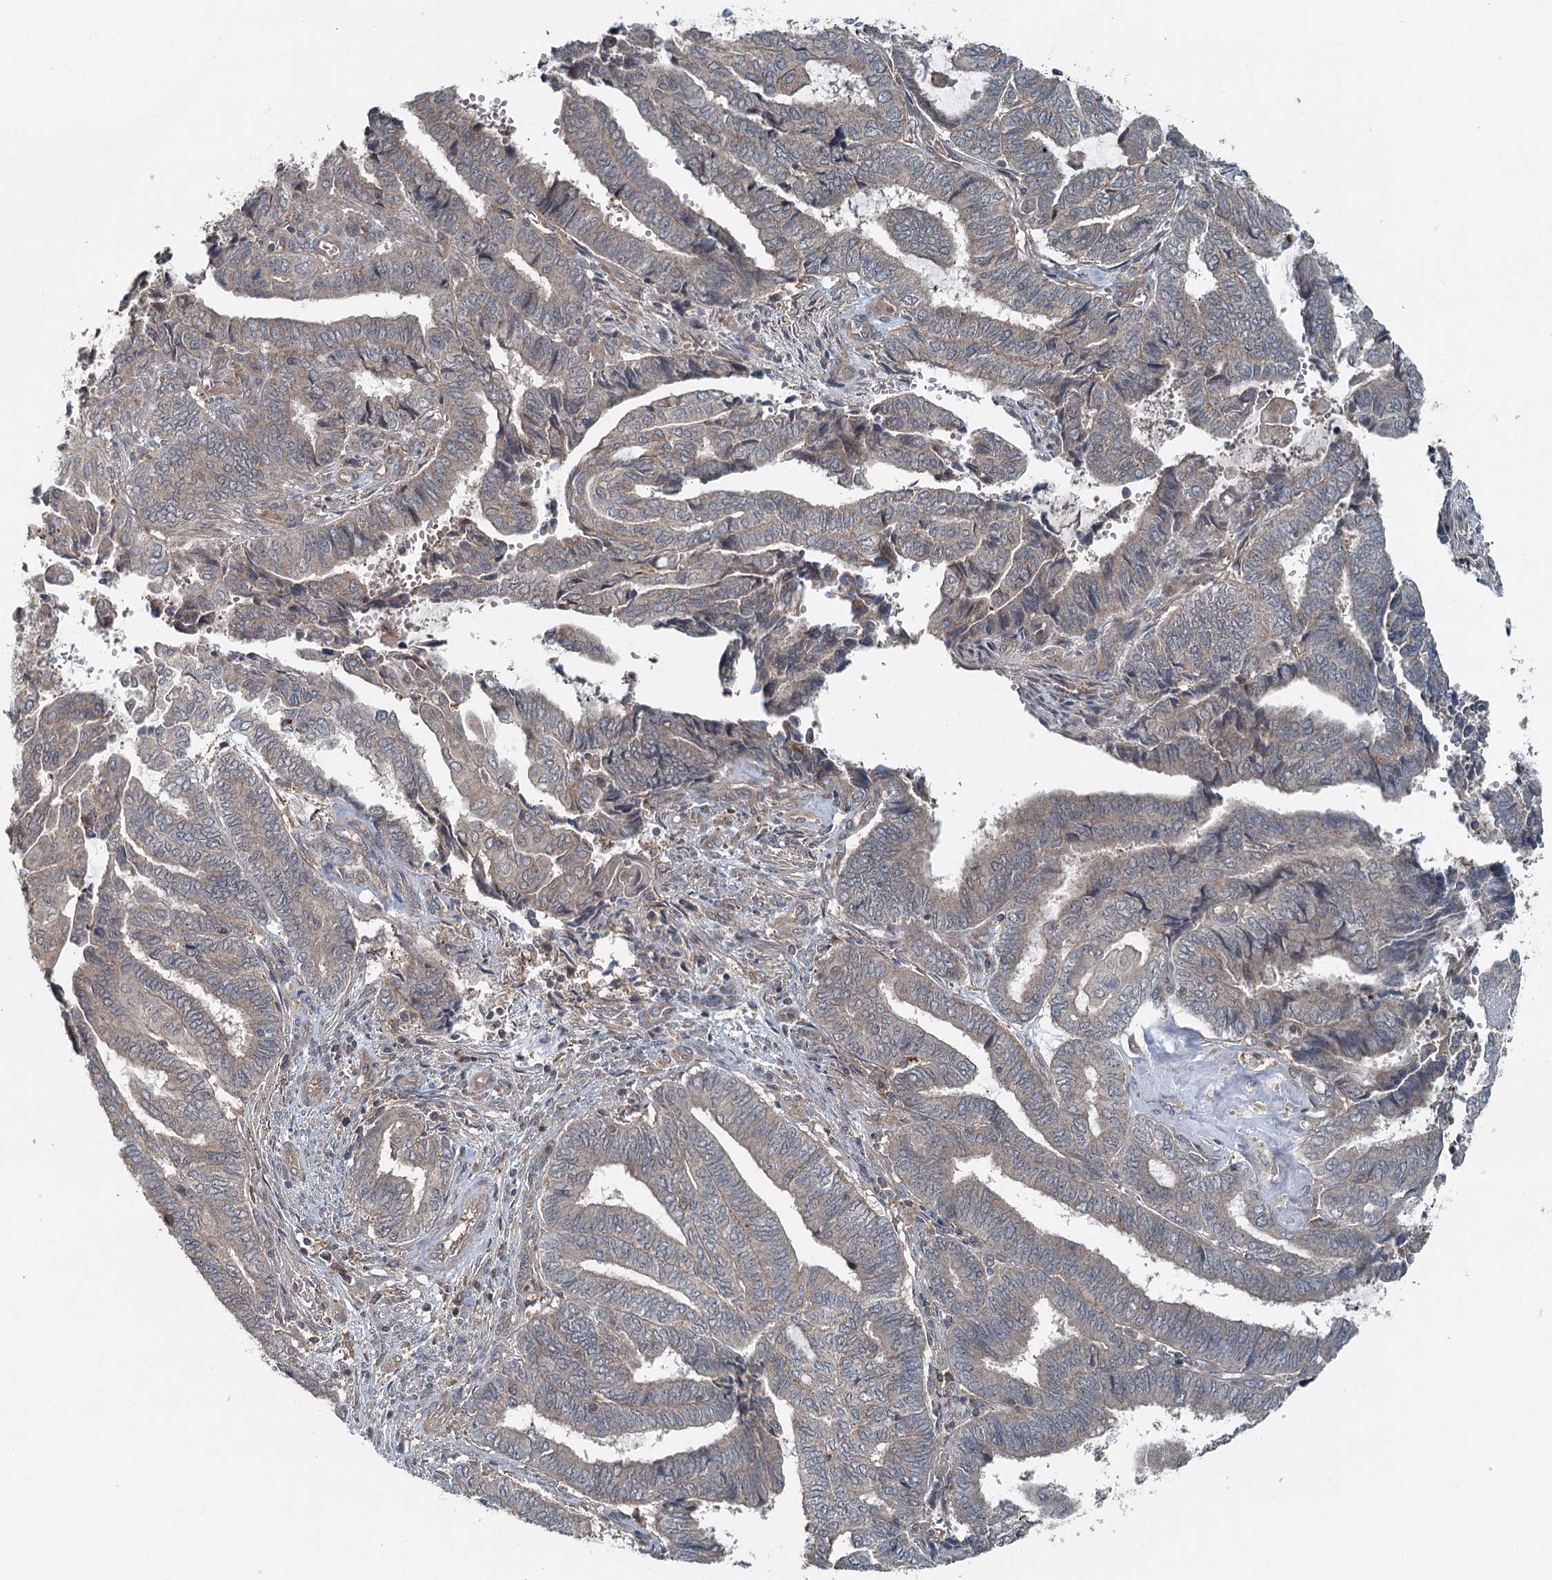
{"staining": {"intensity": "weak", "quantity": "25%-75%", "location": "cytoplasmic/membranous"}, "tissue": "endometrial cancer", "cell_type": "Tumor cells", "image_type": "cancer", "snomed": [{"axis": "morphology", "description": "Adenocarcinoma, NOS"}, {"axis": "topography", "description": "Uterus"}, {"axis": "topography", "description": "Endometrium"}], "caption": "Human endometrial cancer (adenocarcinoma) stained with a brown dye displays weak cytoplasmic/membranous positive staining in about 25%-75% of tumor cells.", "gene": "SKIC3", "patient": {"sex": "female", "age": 70}}